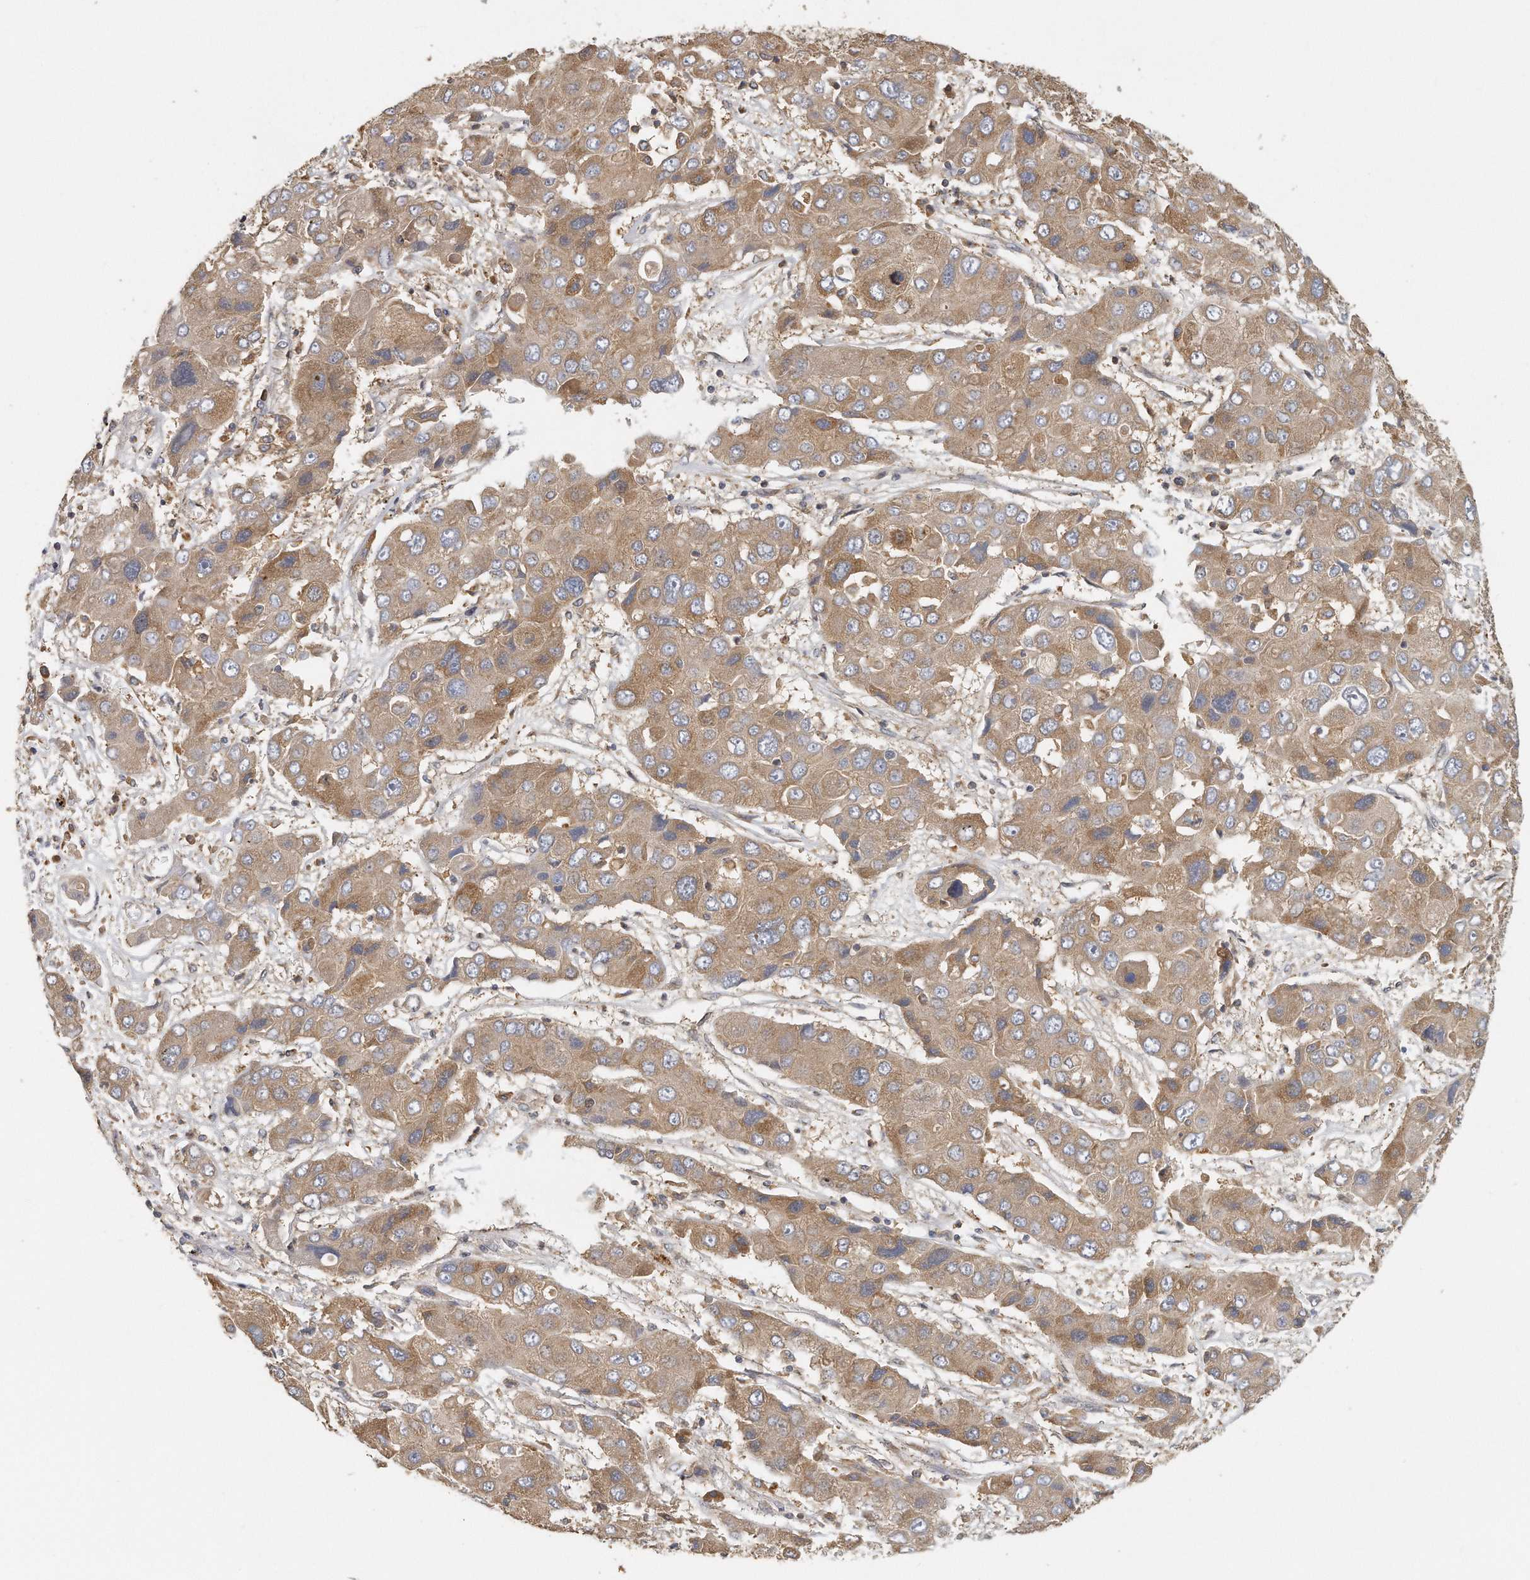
{"staining": {"intensity": "weak", "quantity": ">75%", "location": "cytoplasmic/membranous"}, "tissue": "liver cancer", "cell_type": "Tumor cells", "image_type": "cancer", "snomed": [{"axis": "morphology", "description": "Cholangiocarcinoma"}, {"axis": "topography", "description": "Liver"}], "caption": "Liver cancer was stained to show a protein in brown. There is low levels of weak cytoplasmic/membranous positivity in about >75% of tumor cells. The protein of interest is shown in brown color, while the nuclei are stained blue.", "gene": "EIF3I", "patient": {"sex": "male", "age": 67}}